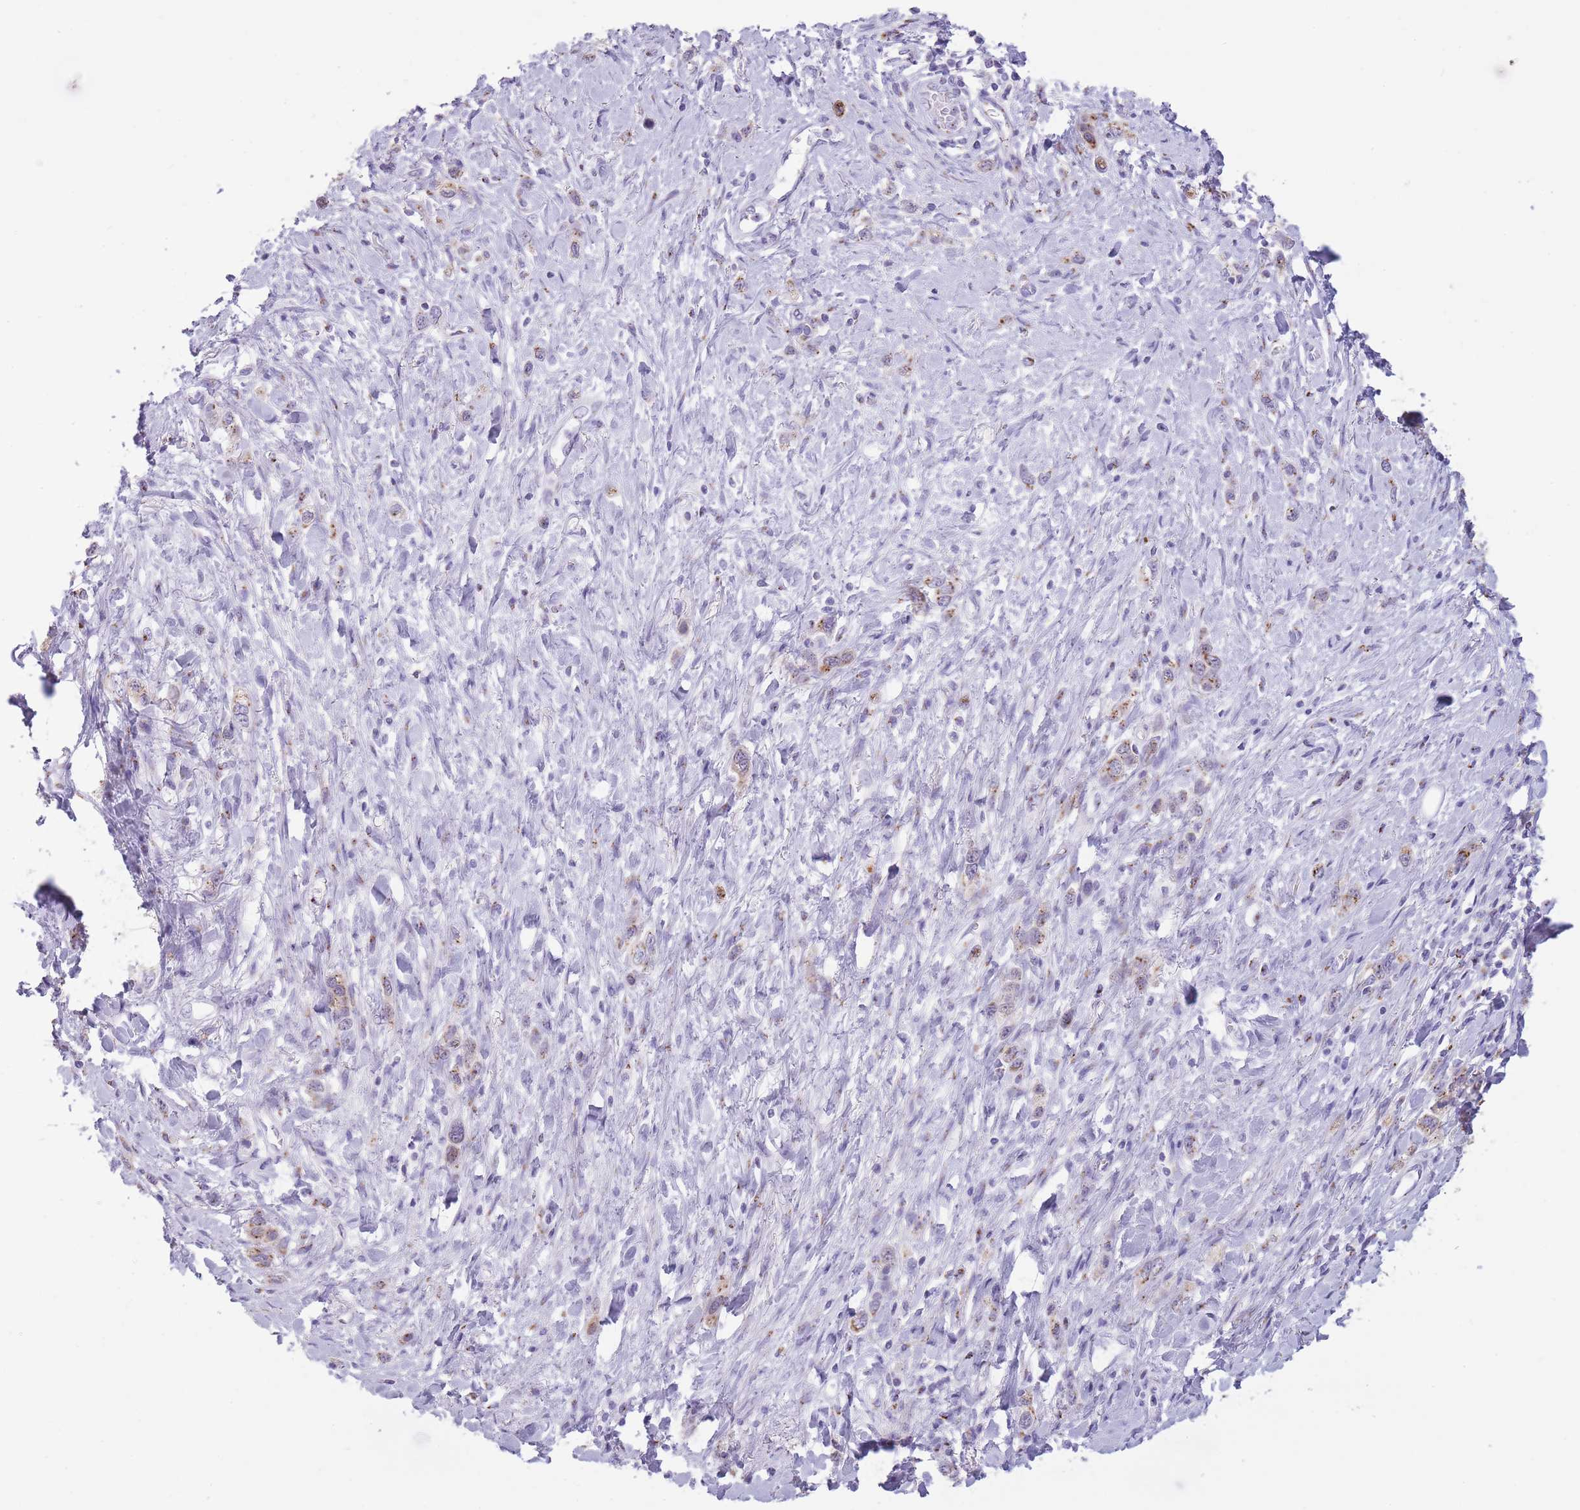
{"staining": {"intensity": "moderate", "quantity": "25%-75%", "location": "cytoplasmic/membranous"}, "tissue": "stomach cancer", "cell_type": "Tumor cells", "image_type": "cancer", "snomed": [{"axis": "morphology", "description": "Adenocarcinoma, NOS"}, {"axis": "topography", "description": "Stomach"}], "caption": "Immunohistochemistry (IHC) of stomach cancer shows medium levels of moderate cytoplasmic/membranous staining in approximately 25%-75% of tumor cells. The staining was performed using DAB, with brown indicating positive protein expression. Nuclei are stained blue with hematoxylin.", "gene": "B4GALT2", "patient": {"sex": "female", "age": 65}}